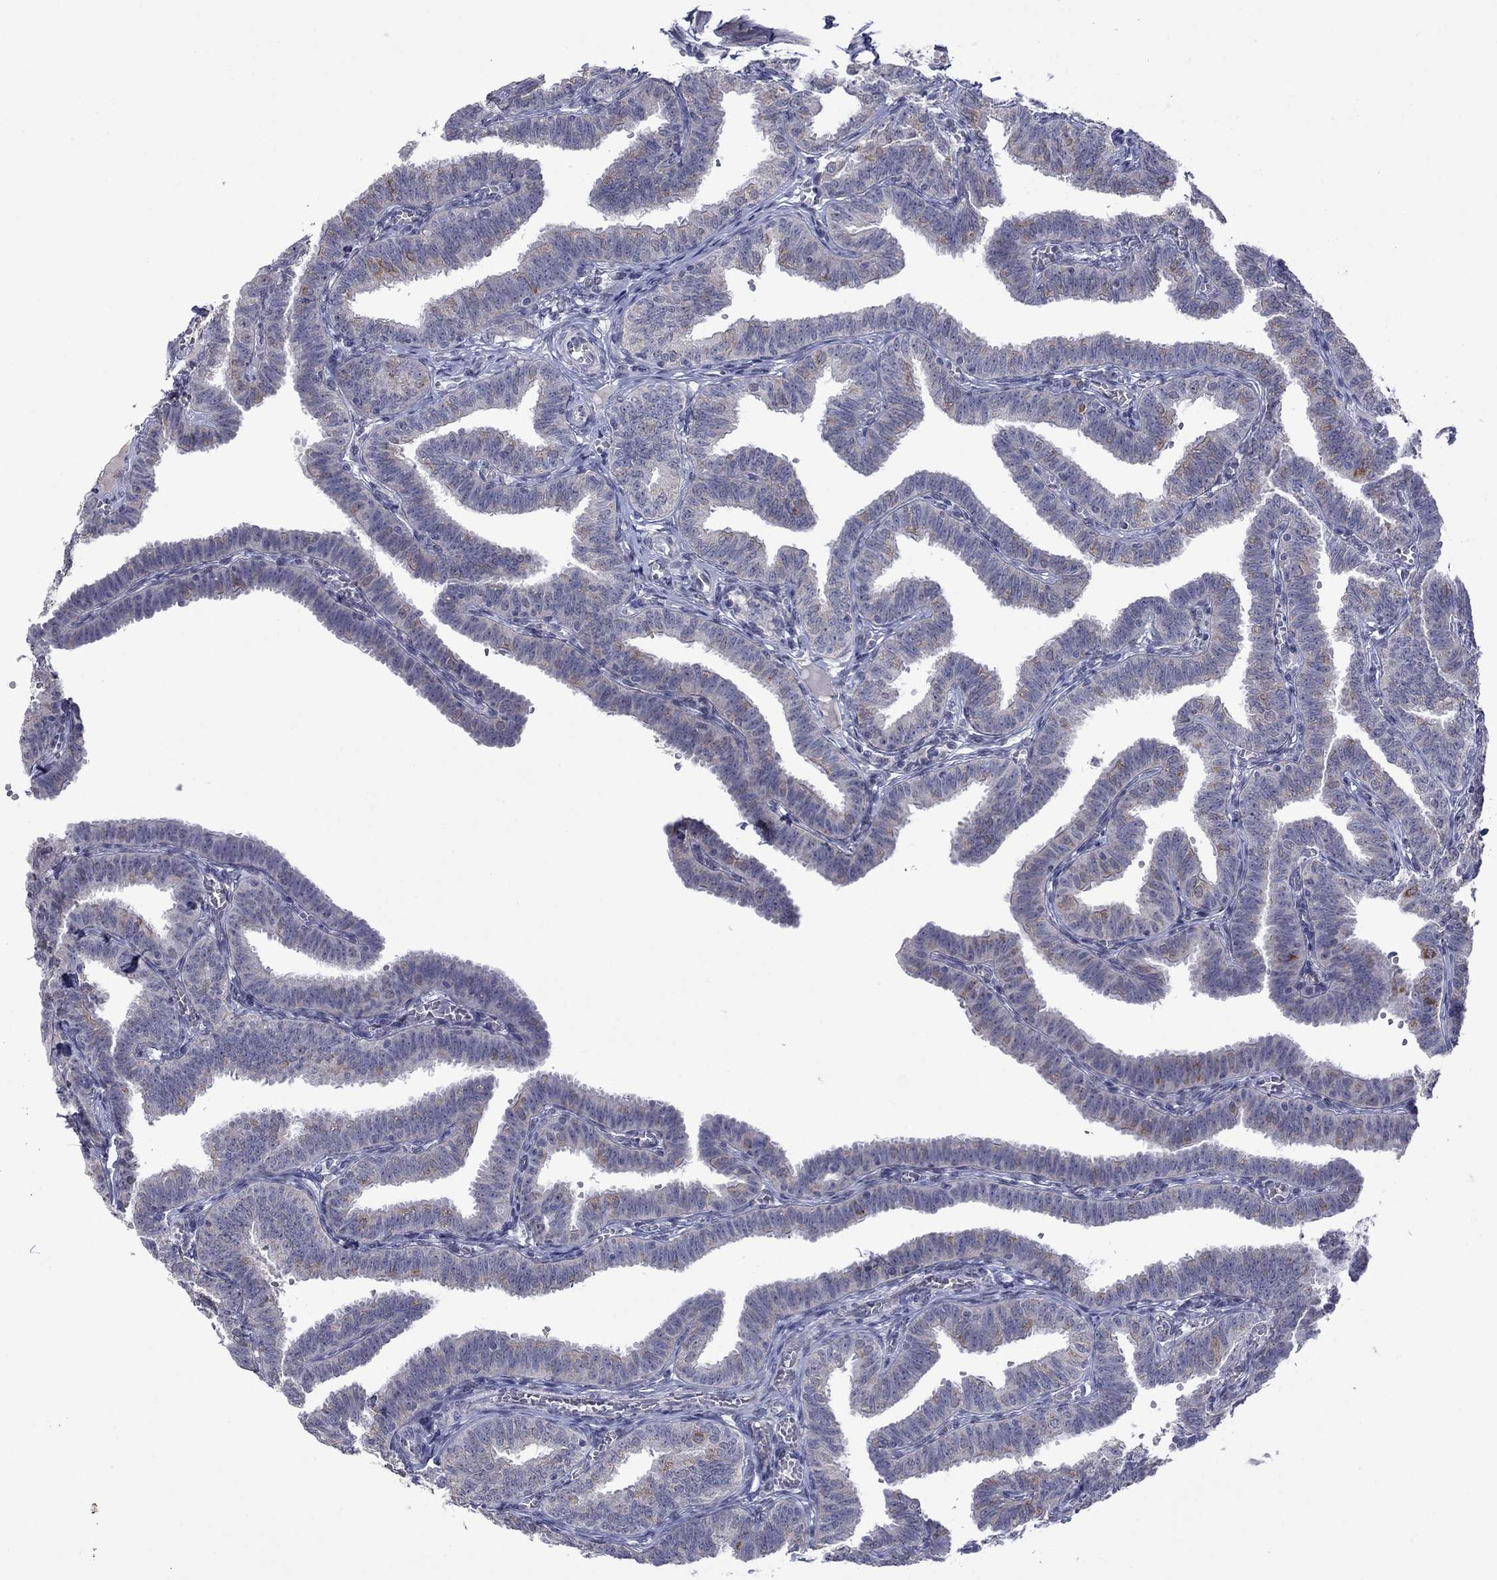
{"staining": {"intensity": "strong", "quantity": "<25%", "location": "cytoplasmic/membranous"}, "tissue": "fallopian tube", "cell_type": "Glandular cells", "image_type": "normal", "snomed": [{"axis": "morphology", "description": "Normal tissue, NOS"}, {"axis": "topography", "description": "Fallopian tube"}], "caption": "Human fallopian tube stained for a protein (brown) displays strong cytoplasmic/membranous positive positivity in about <25% of glandular cells.", "gene": "KCNJ16", "patient": {"sex": "female", "age": 25}}